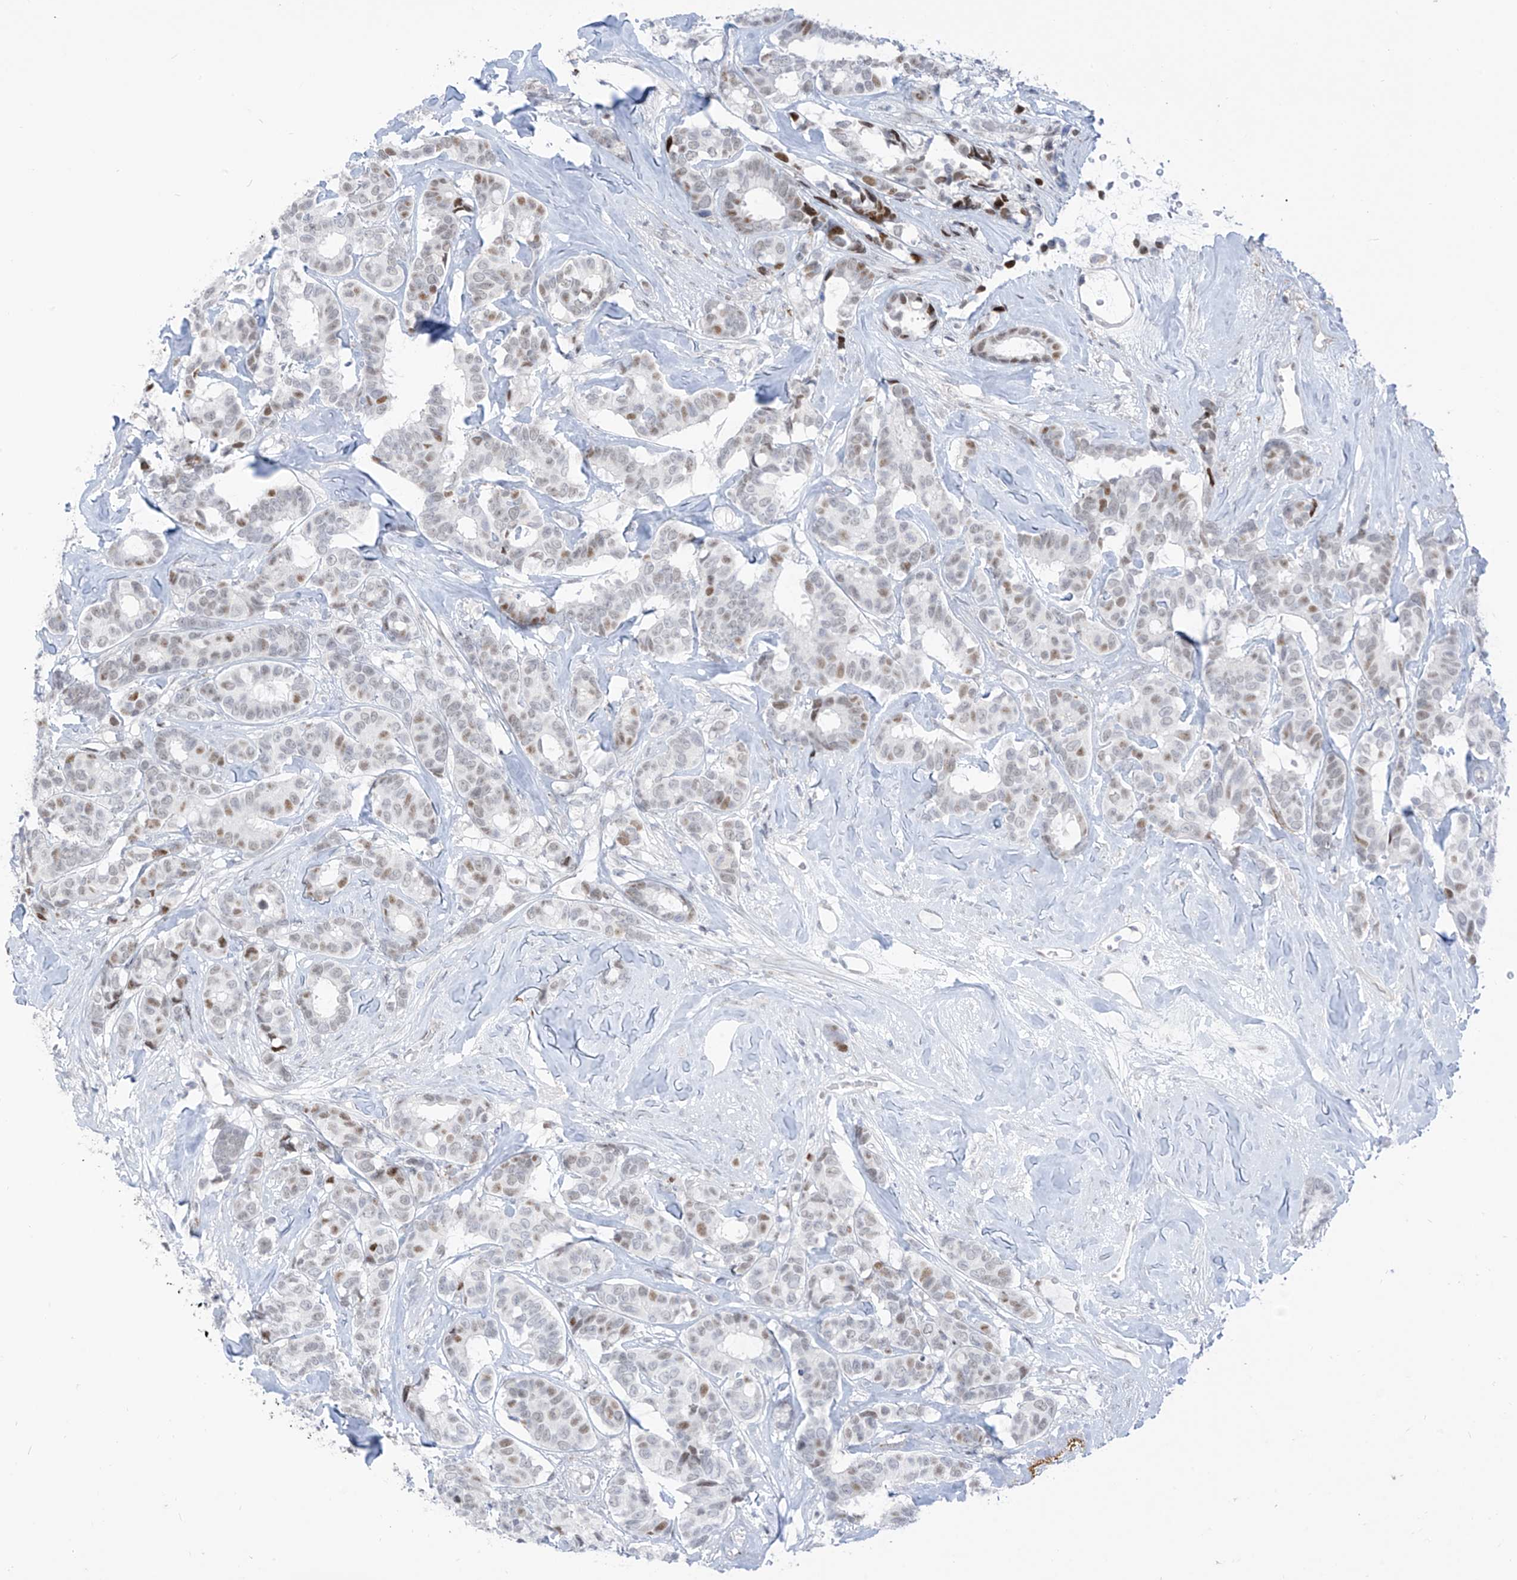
{"staining": {"intensity": "moderate", "quantity": "25%-75%", "location": "nuclear"}, "tissue": "breast cancer", "cell_type": "Tumor cells", "image_type": "cancer", "snomed": [{"axis": "morphology", "description": "Duct carcinoma"}, {"axis": "topography", "description": "Breast"}], "caption": "IHC histopathology image of neoplastic tissue: human breast invasive ductal carcinoma stained using immunohistochemistry (IHC) displays medium levels of moderate protein expression localized specifically in the nuclear of tumor cells, appearing as a nuclear brown color.", "gene": "LIN9", "patient": {"sex": "female", "age": 87}}